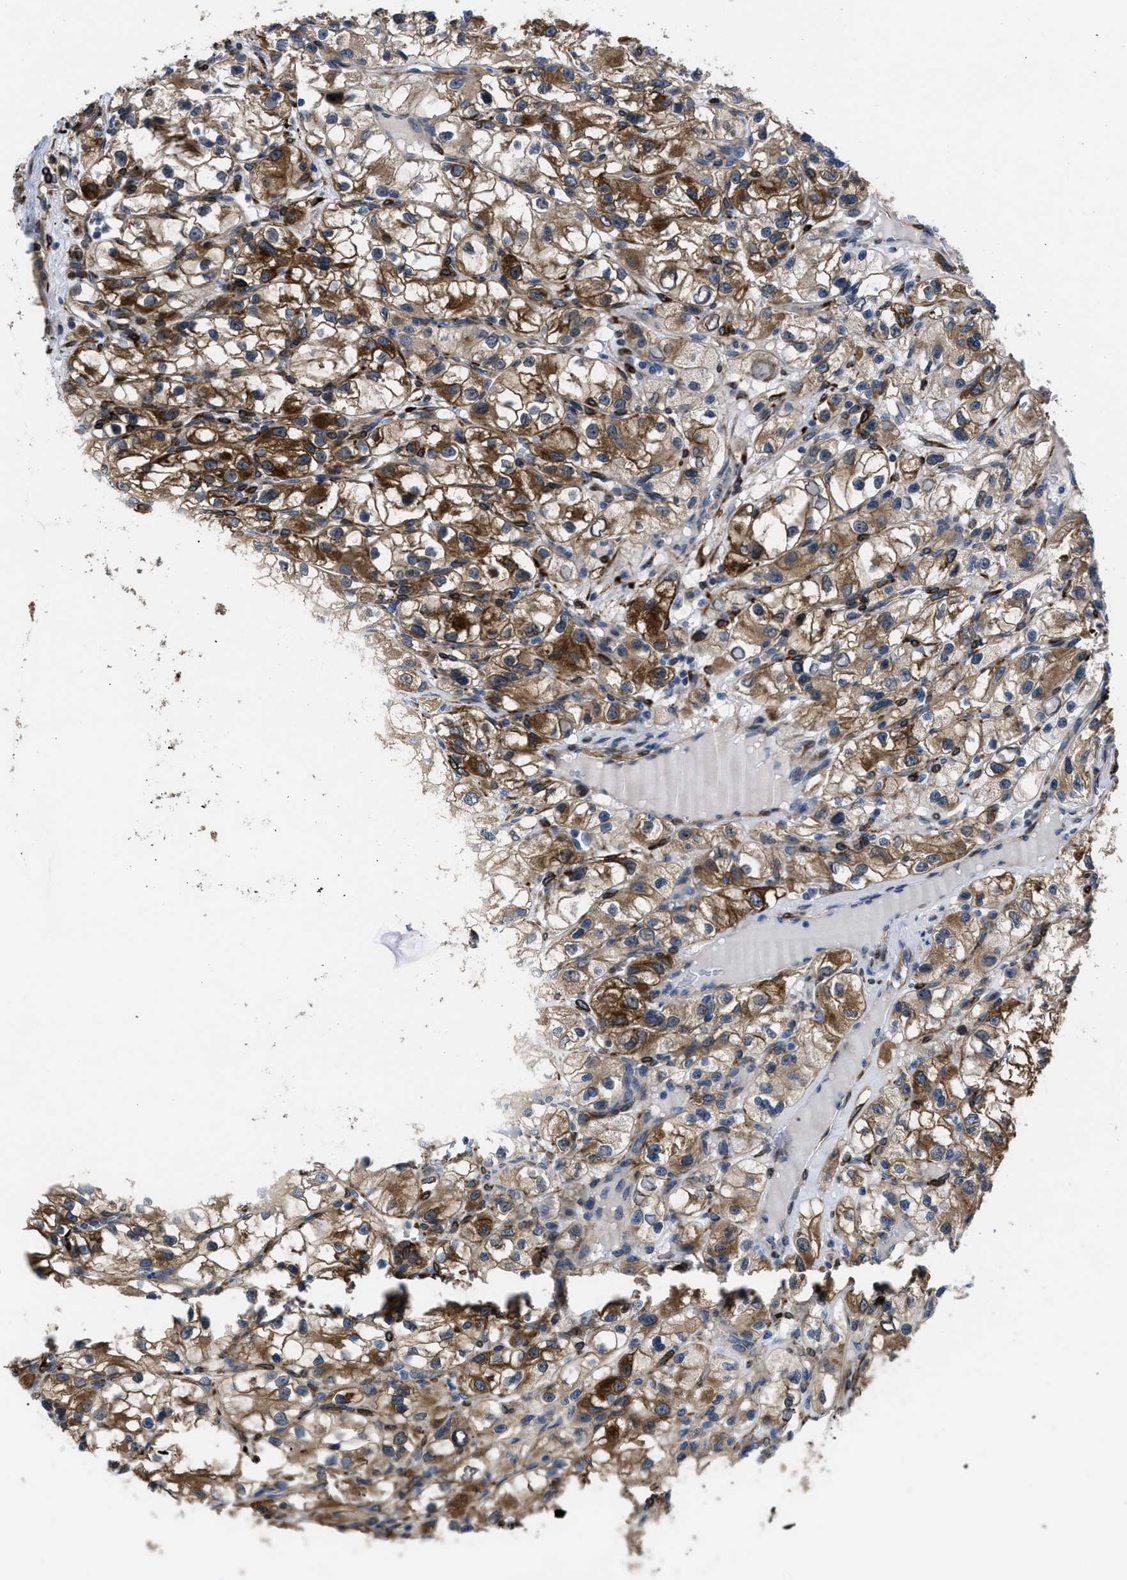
{"staining": {"intensity": "moderate", "quantity": ">75%", "location": "cytoplasmic/membranous"}, "tissue": "renal cancer", "cell_type": "Tumor cells", "image_type": "cancer", "snomed": [{"axis": "morphology", "description": "Adenocarcinoma, NOS"}, {"axis": "topography", "description": "Kidney"}], "caption": "There is medium levels of moderate cytoplasmic/membranous staining in tumor cells of renal cancer, as demonstrated by immunohistochemical staining (brown color).", "gene": "SQLE", "patient": {"sex": "female", "age": 57}}